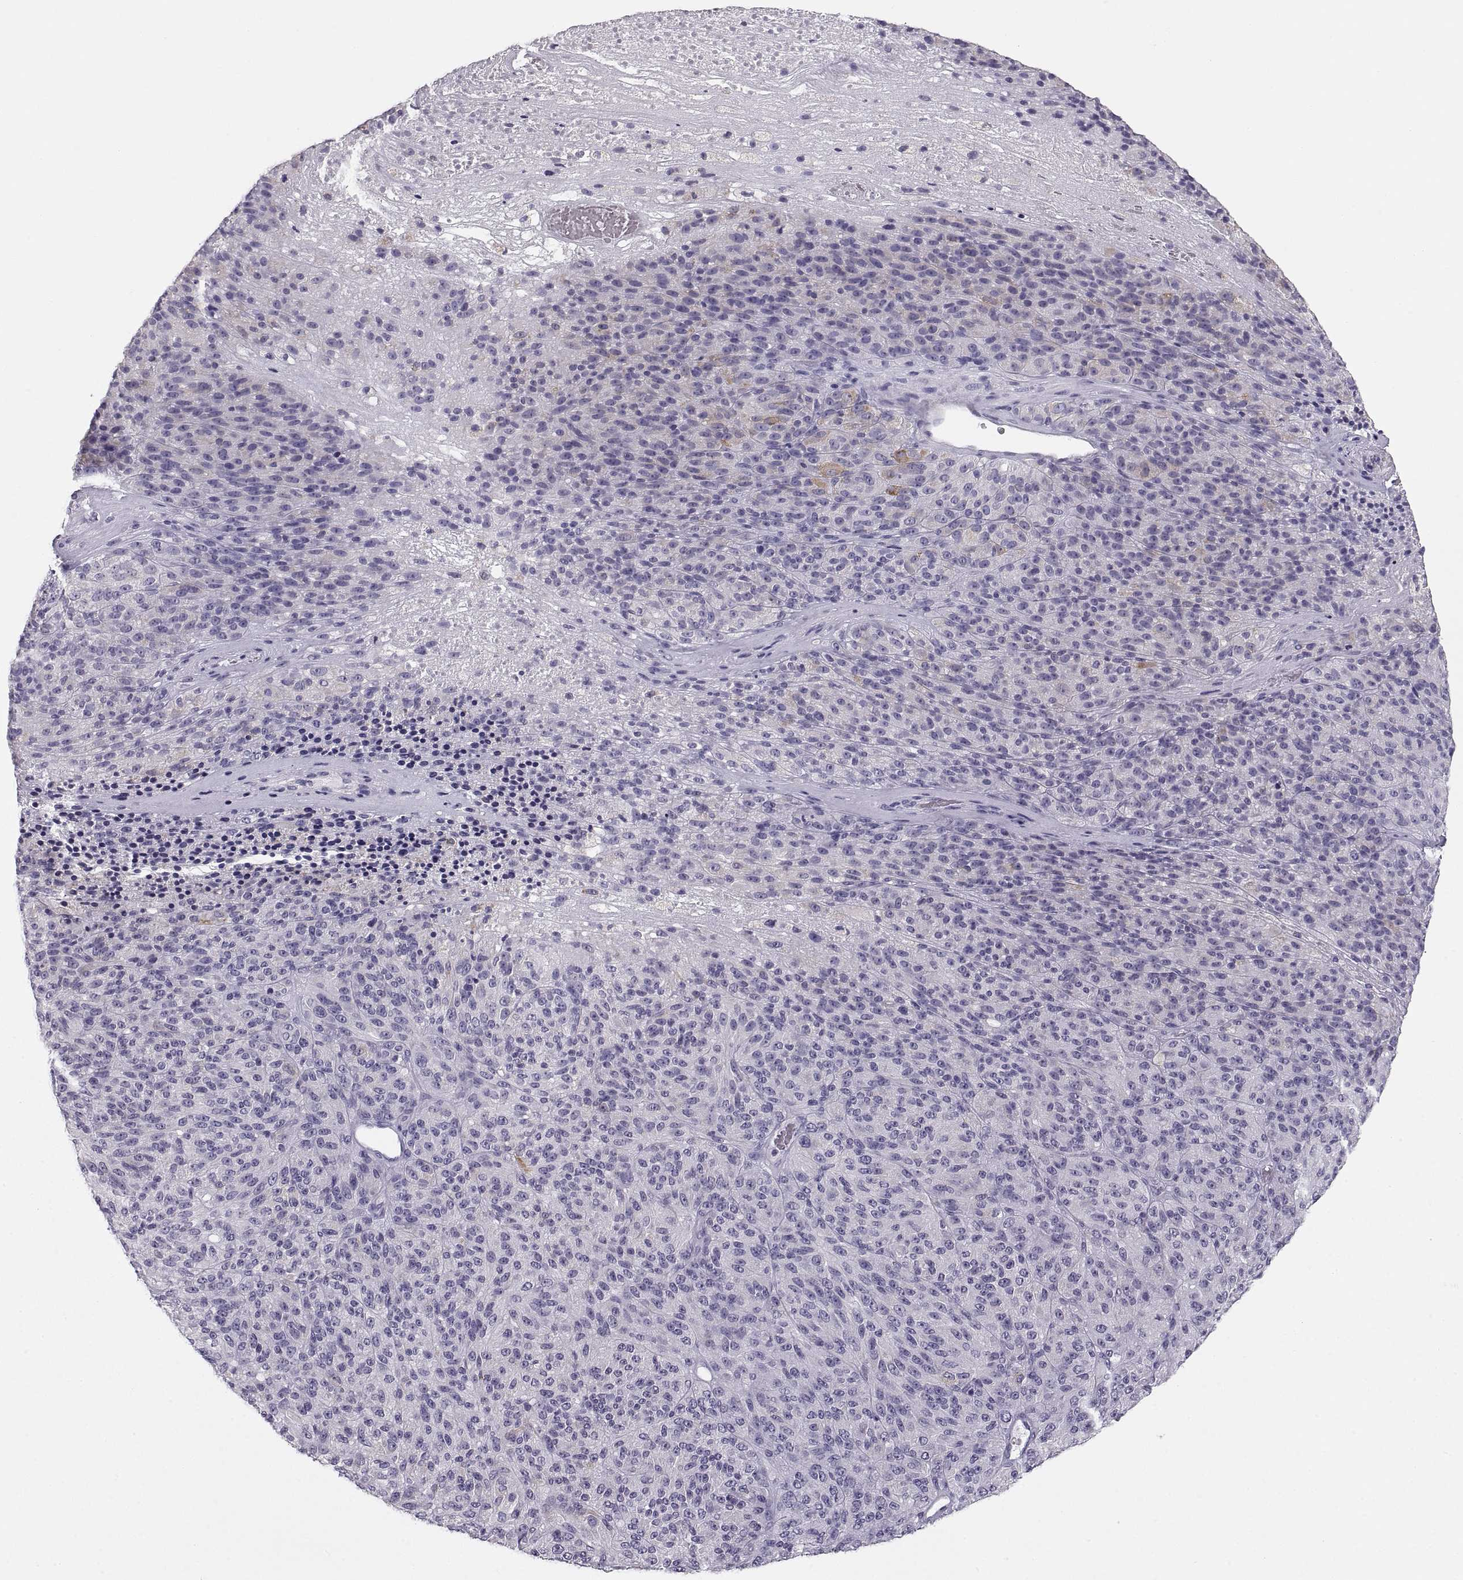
{"staining": {"intensity": "negative", "quantity": "none", "location": "none"}, "tissue": "melanoma", "cell_type": "Tumor cells", "image_type": "cancer", "snomed": [{"axis": "morphology", "description": "Malignant melanoma, Metastatic site"}, {"axis": "topography", "description": "Brain"}], "caption": "A high-resolution histopathology image shows immunohistochemistry staining of malignant melanoma (metastatic site), which reveals no significant expression in tumor cells. (DAB IHC with hematoxylin counter stain).", "gene": "COL9A3", "patient": {"sex": "female", "age": 56}}